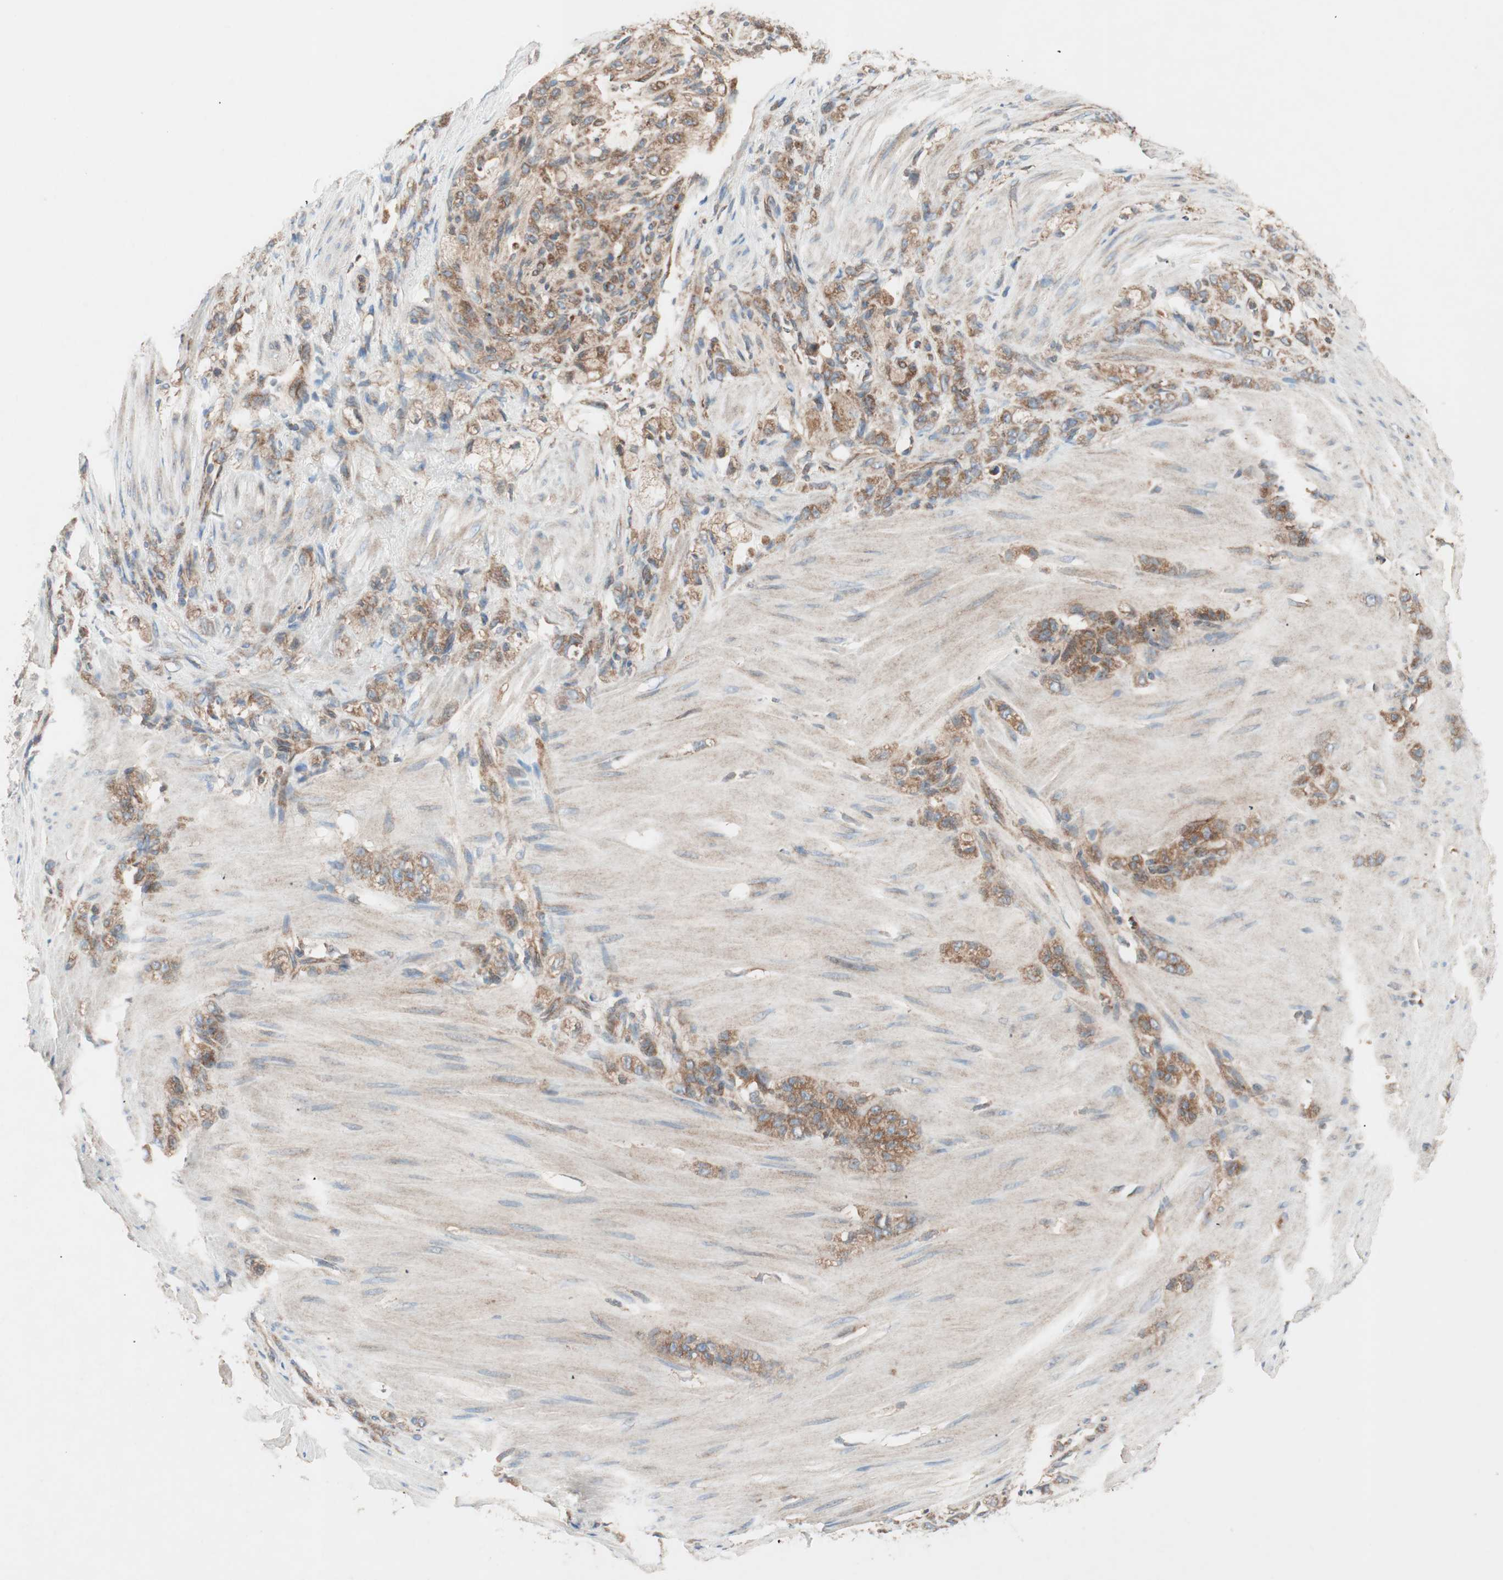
{"staining": {"intensity": "moderate", "quantity": ">75%", "location": "cytoplasmic/membranous"}, "tissue": "stomach cancer", "cell_type": "Tumor cells", "image_type": "cancer", "snomed": [{"axis": "morphology", "description": "Adenocarcinoma, NOS"}, {"axis": "topography", "description": "Stomach"}], "caption": "IHC of human adenocarcinoma (stomach) shows medium levels of moderate cytoplasmic/membranous expression in about >75% of tumor cells.", "gene": "RAB5A", "patient": {"sex": "male", "age": 82}}